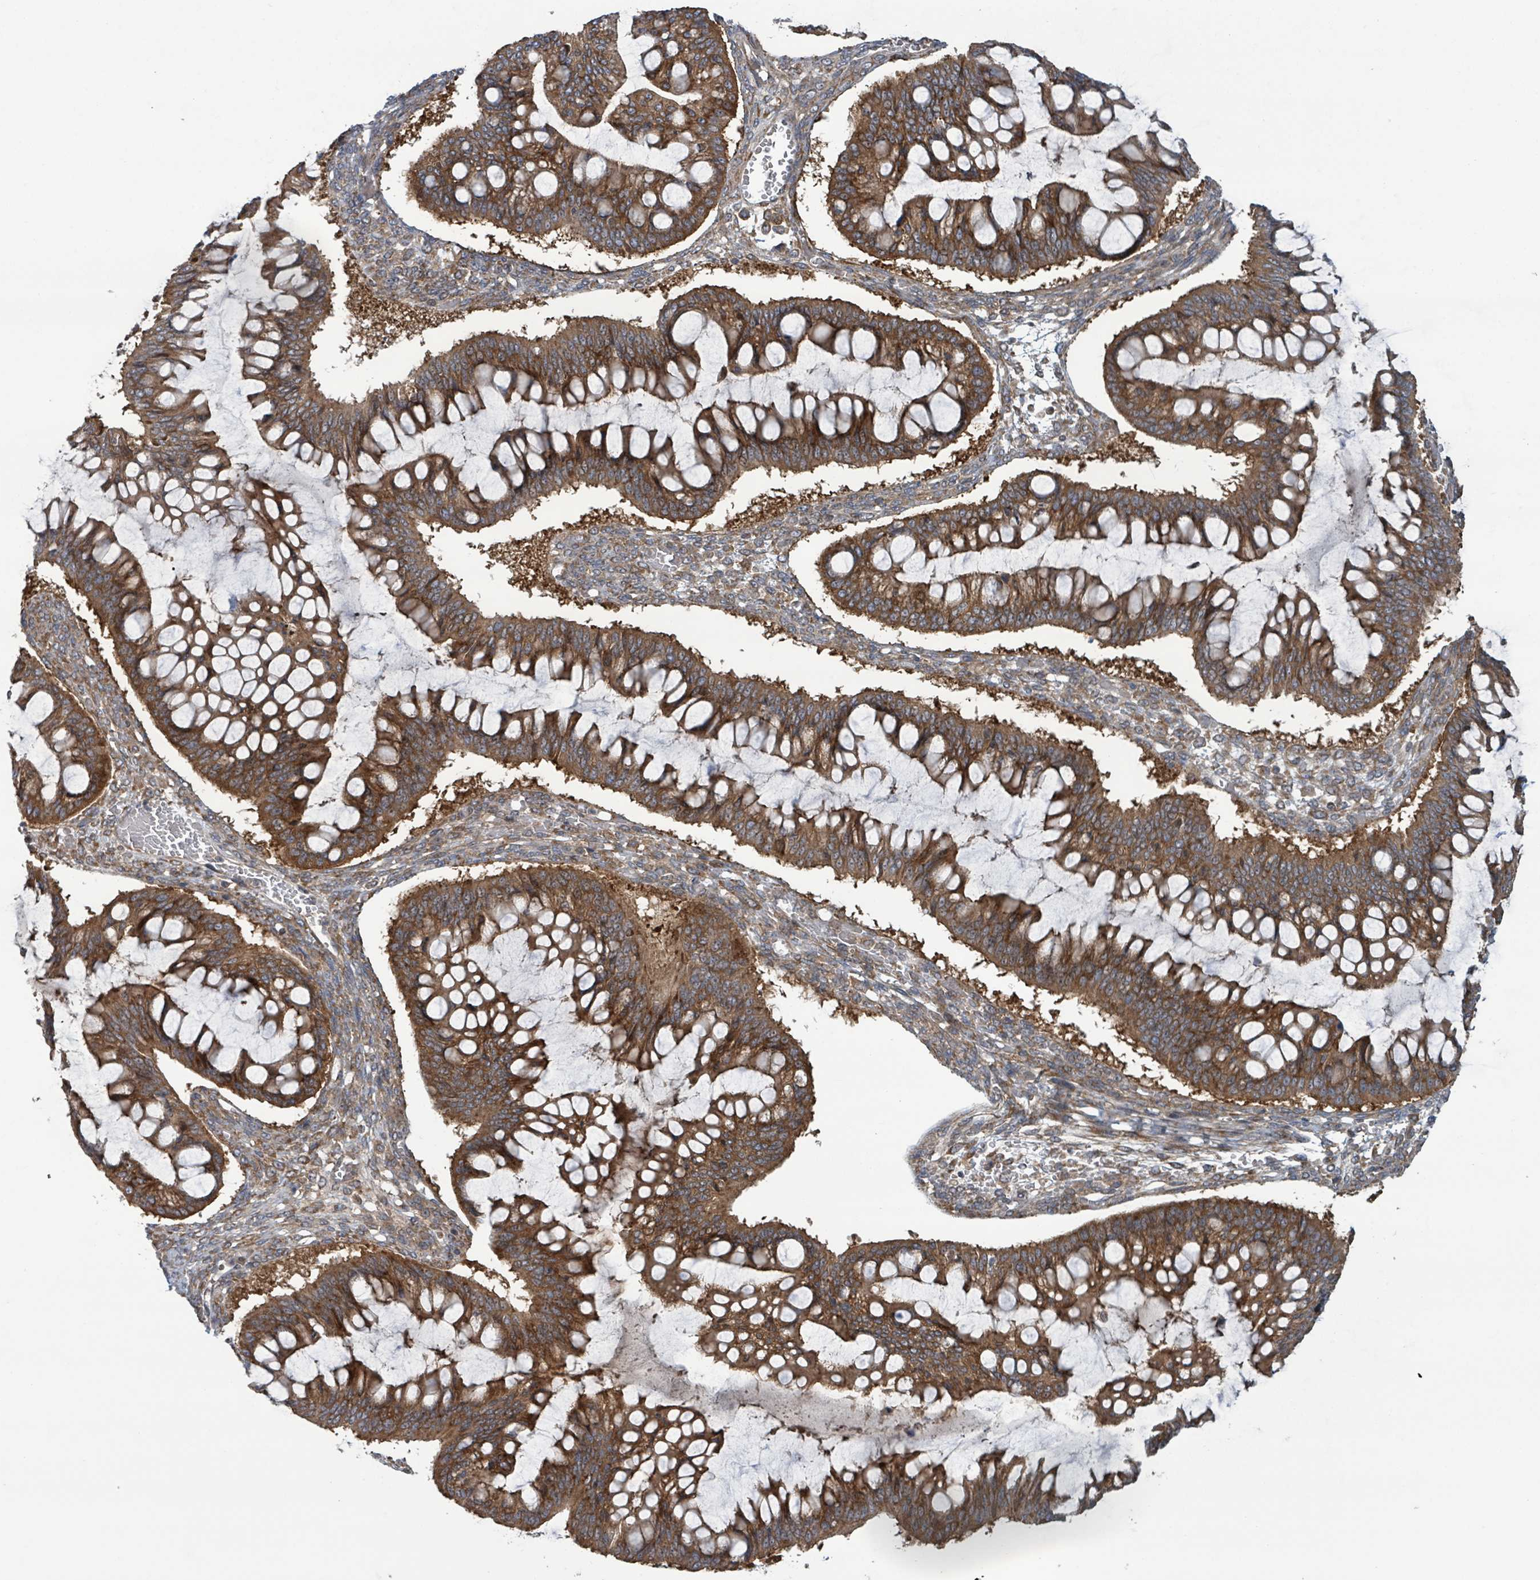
{"staining": {"intensity": "strong", "quantity": ">75%", "location": "cytoplasmic/membranous"}, "tissue": "ovarian cancer", "cell_type": "Tumor cells", "image_type": "cancer", "snomed": [{"axis": "morphology", "description": "Cystadenocarcinoma, mucinous, NOS"}, {"axis": "topography", "description": "Ovary"}], "caption": "Immunohistochemical staining of human ovarian mucinous cystadenocarcinoma demonstrates strong cytoplasmic/membranous protein staining in approximately >75% of tumor cells.", "gene": "OR51E1", "patient": {"sex": "female", "age": 73}}